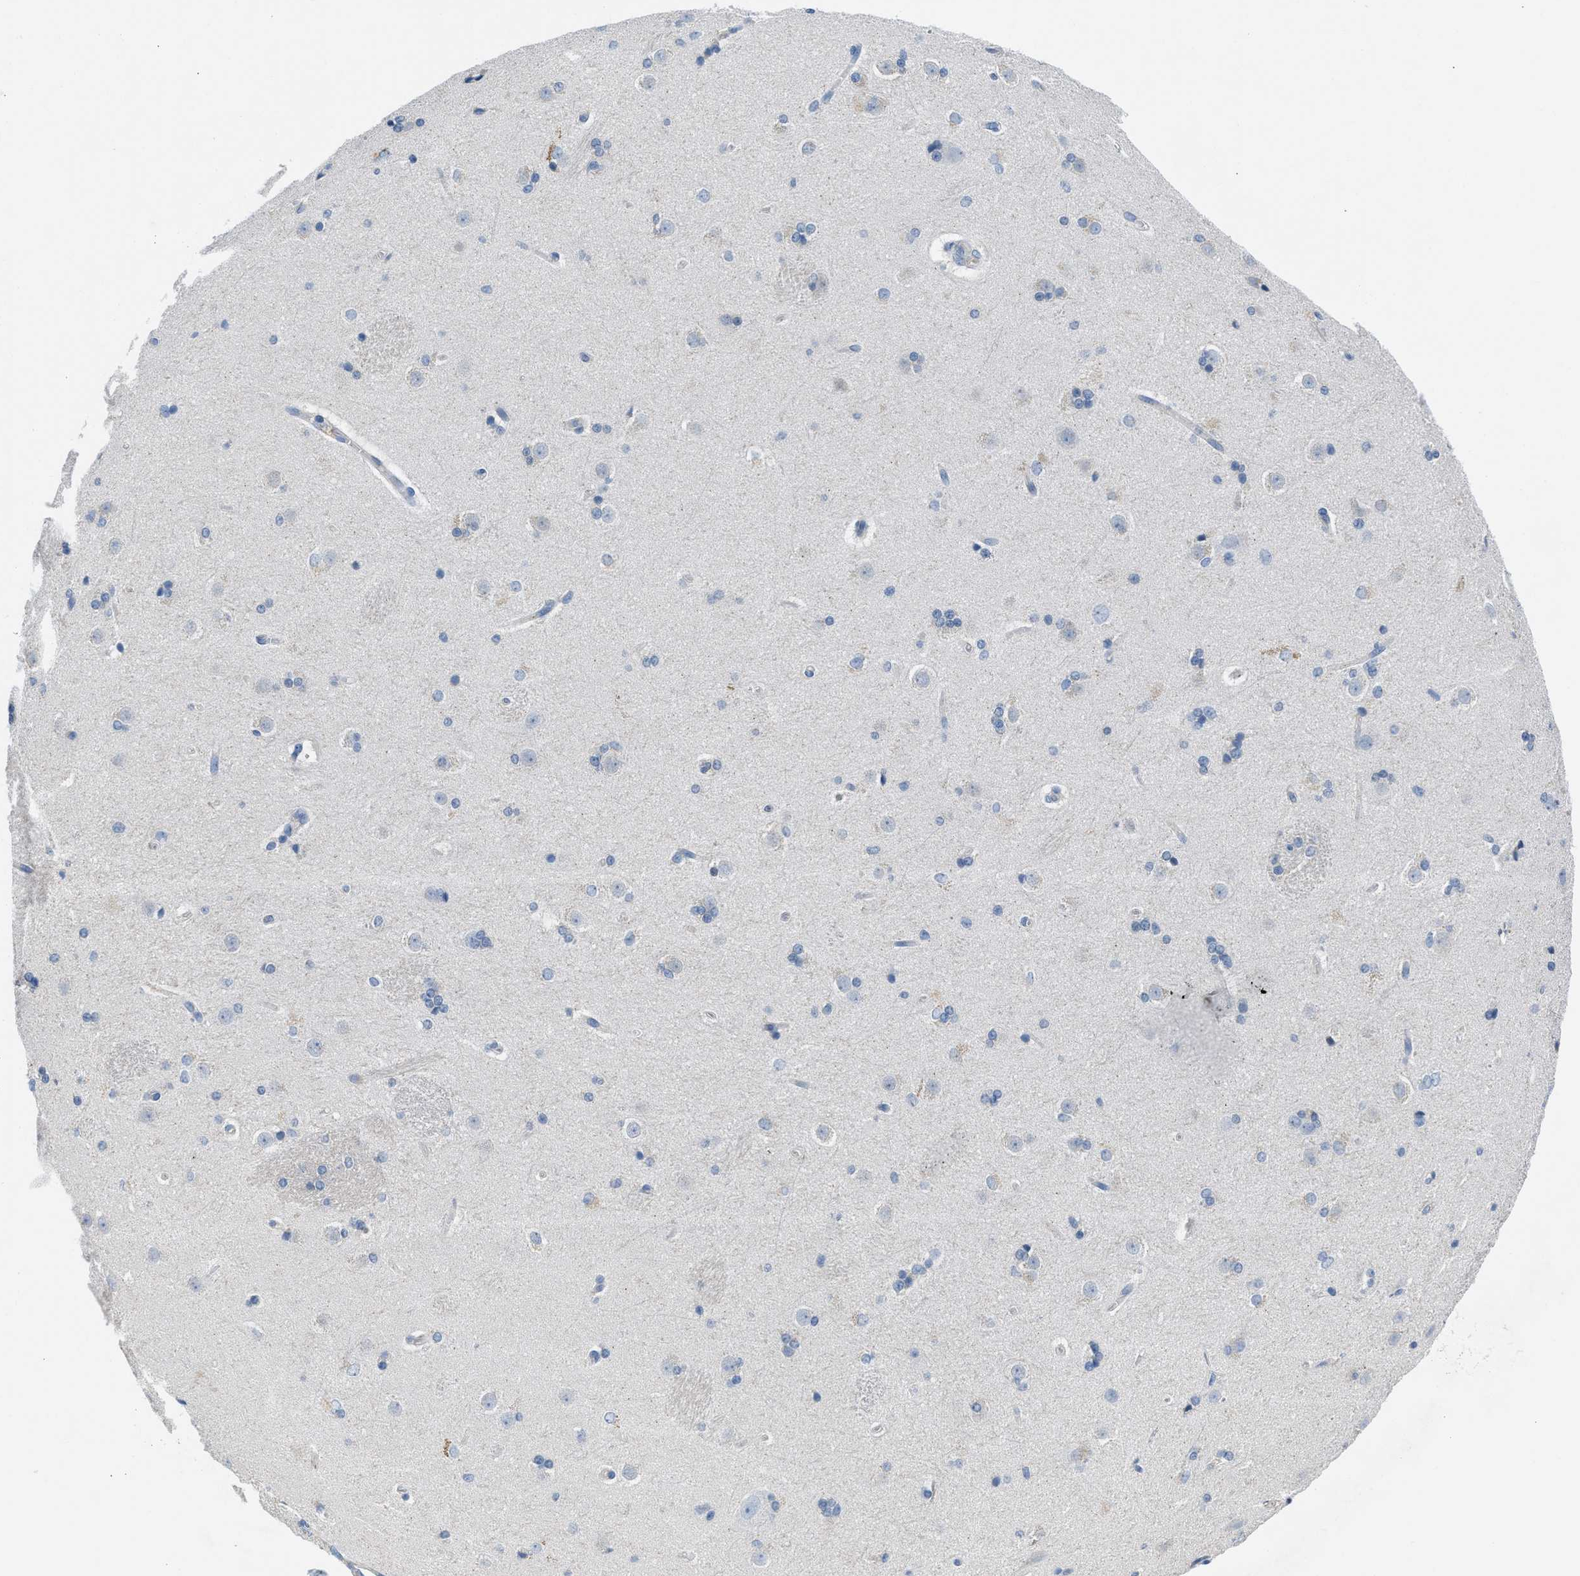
{"staining": {"intensity": "negative", "quantity": "none", "location": "none"}, "tissue": "caudate", "cell_type": "Glial cells", "image_type": "normal", "snomed": [{"axis": "morphology", "description": "Normal tissue, NOS"}, {"axis": "topography", "description": "Lateral ventricle wall"}], "caption": "Glial cells are negative for protein expression in benign human caudate. The staining is performed using DAB brown chromogen with nuclei counter-stained in using hematoxylin.", "gene": "BNC2", "patient": {"sex": "female", "age": 19}}